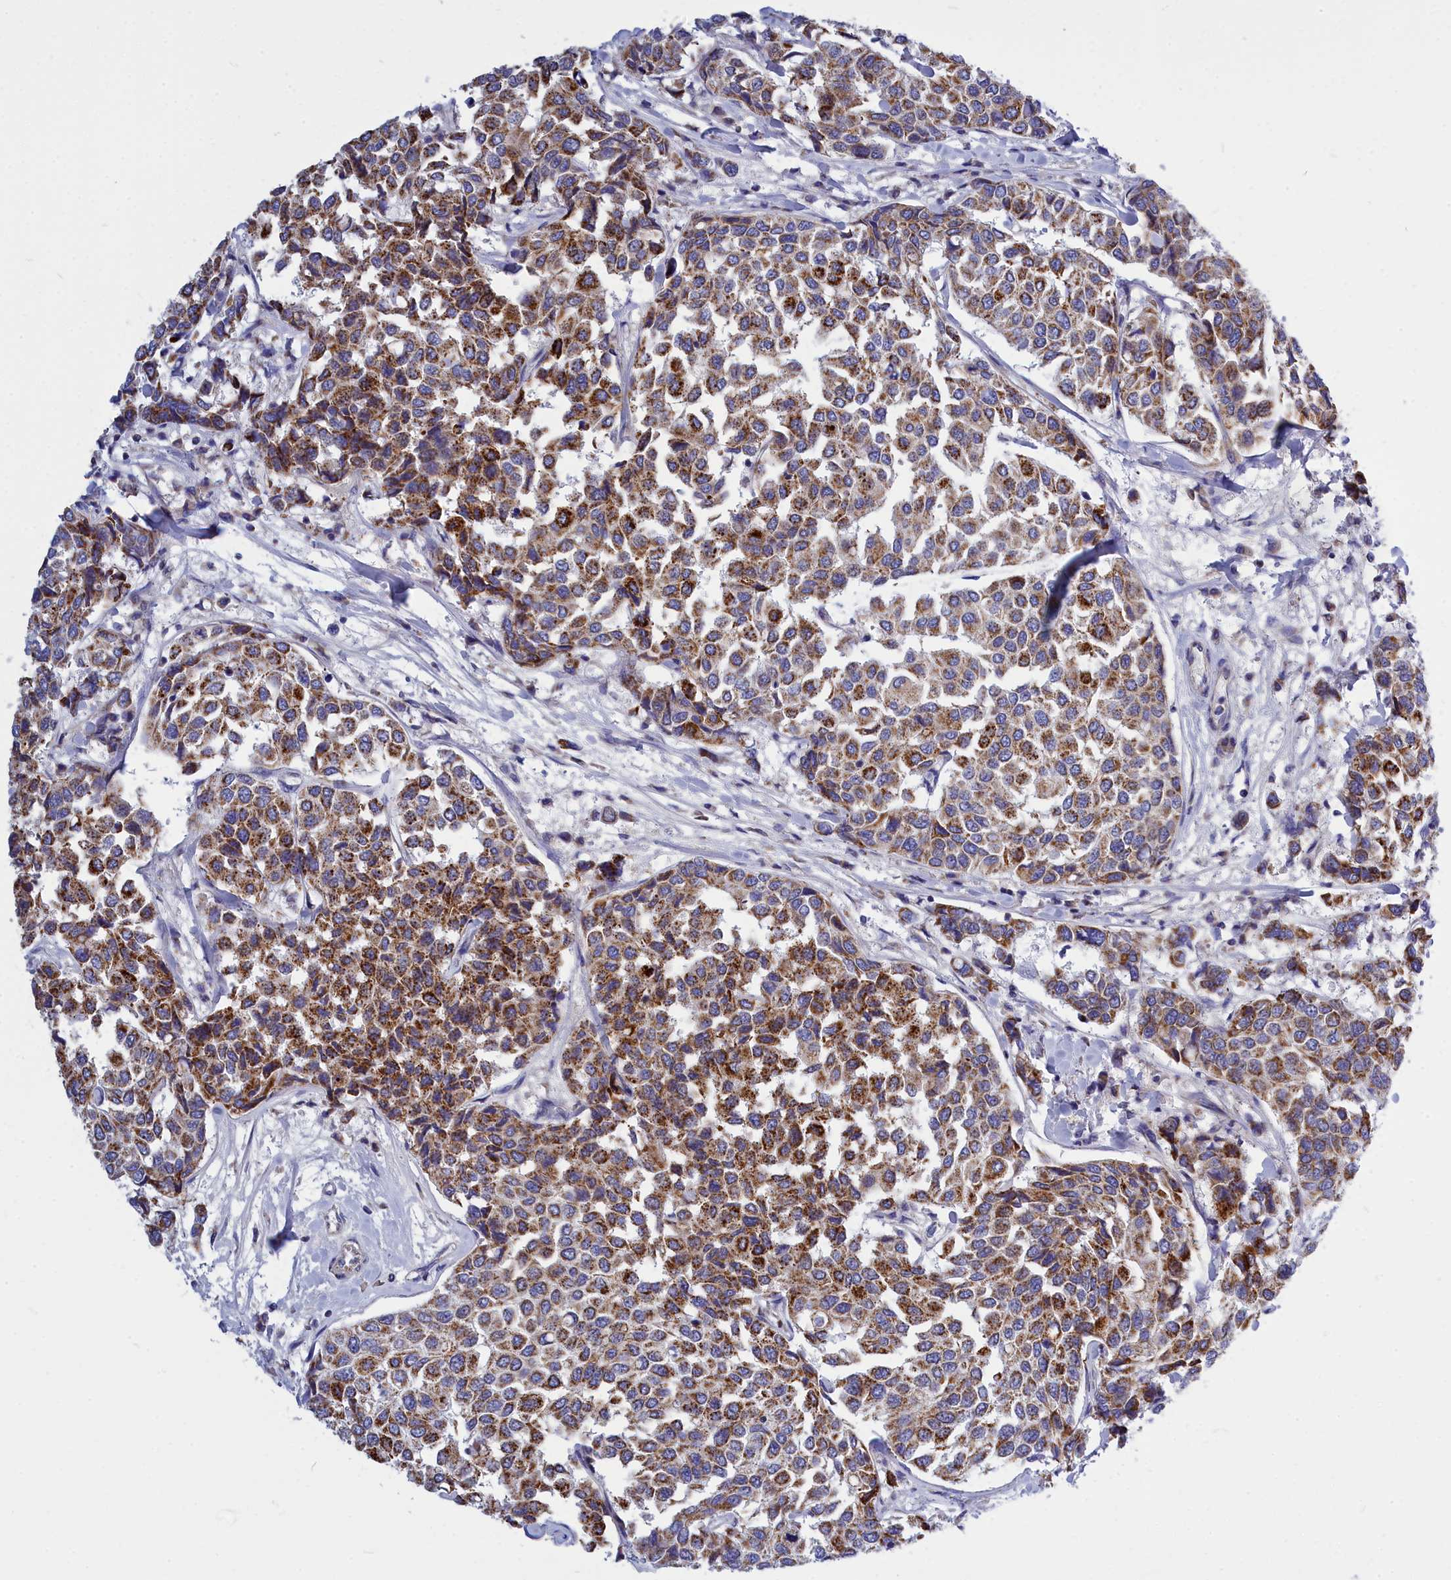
{"staining": {"intensity": "strong", "quantity": ">75%", "location": "cytoplasmic/membranous"}, "tissue": "breast cancer", "cell_type": "Tumor cells", "image_type": "cancer", "snomed": [{"axis": "morphology", "description": "Duct carcinoma"}, {"axis": "topography", "description": "Breast"}], "caption": "The image exhibits immunohistochemical staining of intraductal carcinoma (breast). There is strong cytoplasmic/membranous expression is present in about >75% of tumor cells.", "gene": "CCRL2", "patient": {"sex": "female", "age": 55}}